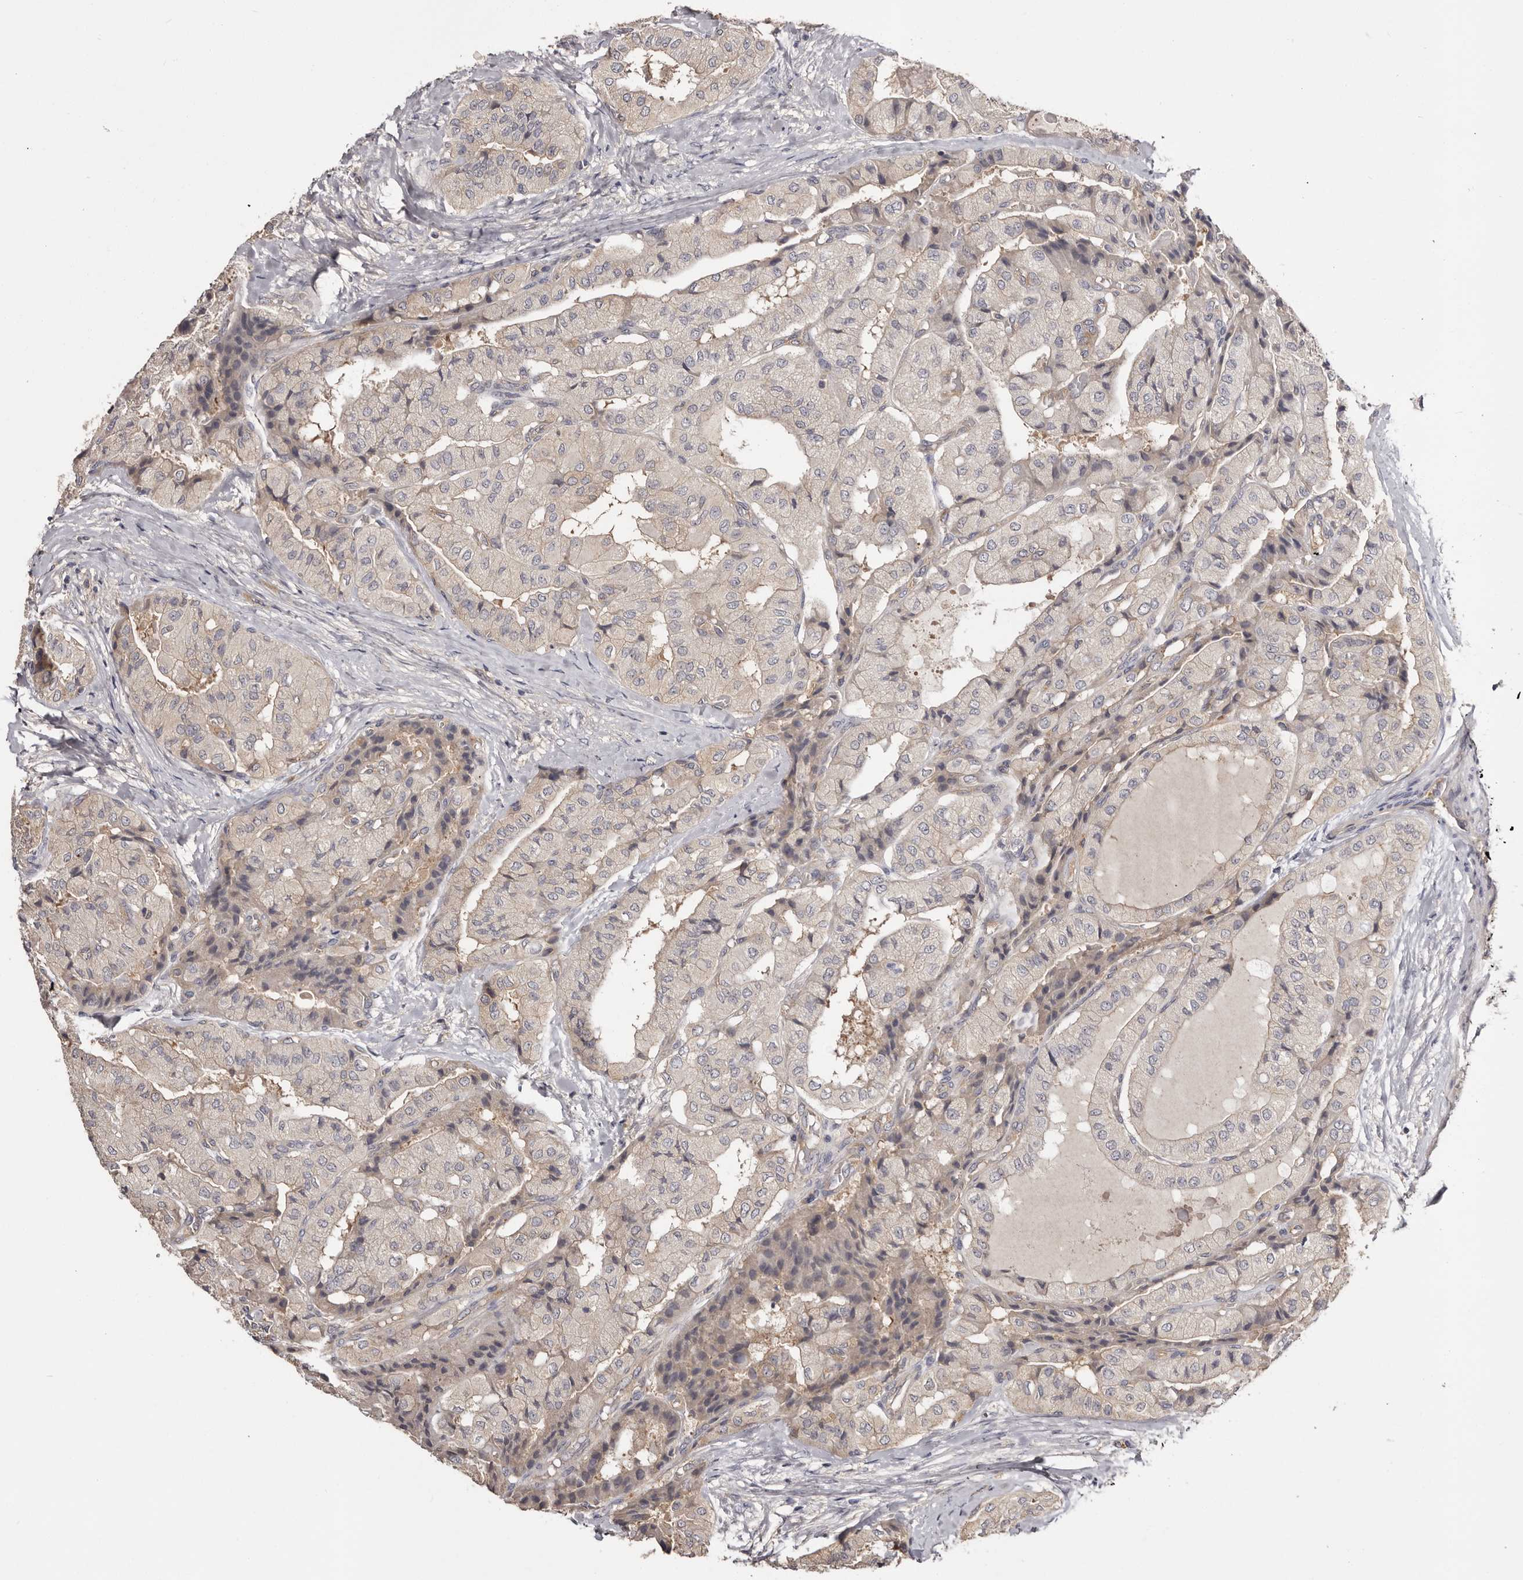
{"staining": {"intensity": "weak", "quantity": "25%-75%", "location": "cytoplasmic/membranous"}, "tissue": "thyroid cancer", "cell_type": "Tumor cells", "image_type": "cancer", "snomed": [{"axis": "morphology", "description": "Papillary adenocarcinoma, NOS"}, {"axis": "topography", "description": "Thyroid gland"}], "caption": "Protein analysis of thyroid cancer tissue shows weak cytoplasmic/membranous expression in approximately 25%-75% of tumor cells. The staining was performed using DAB, with brown indicating positive protein expression. Nuclei are stained blue with hematoxylin.", "gene": "LTV1", "patient": {"sex": "female", "age": 59}}